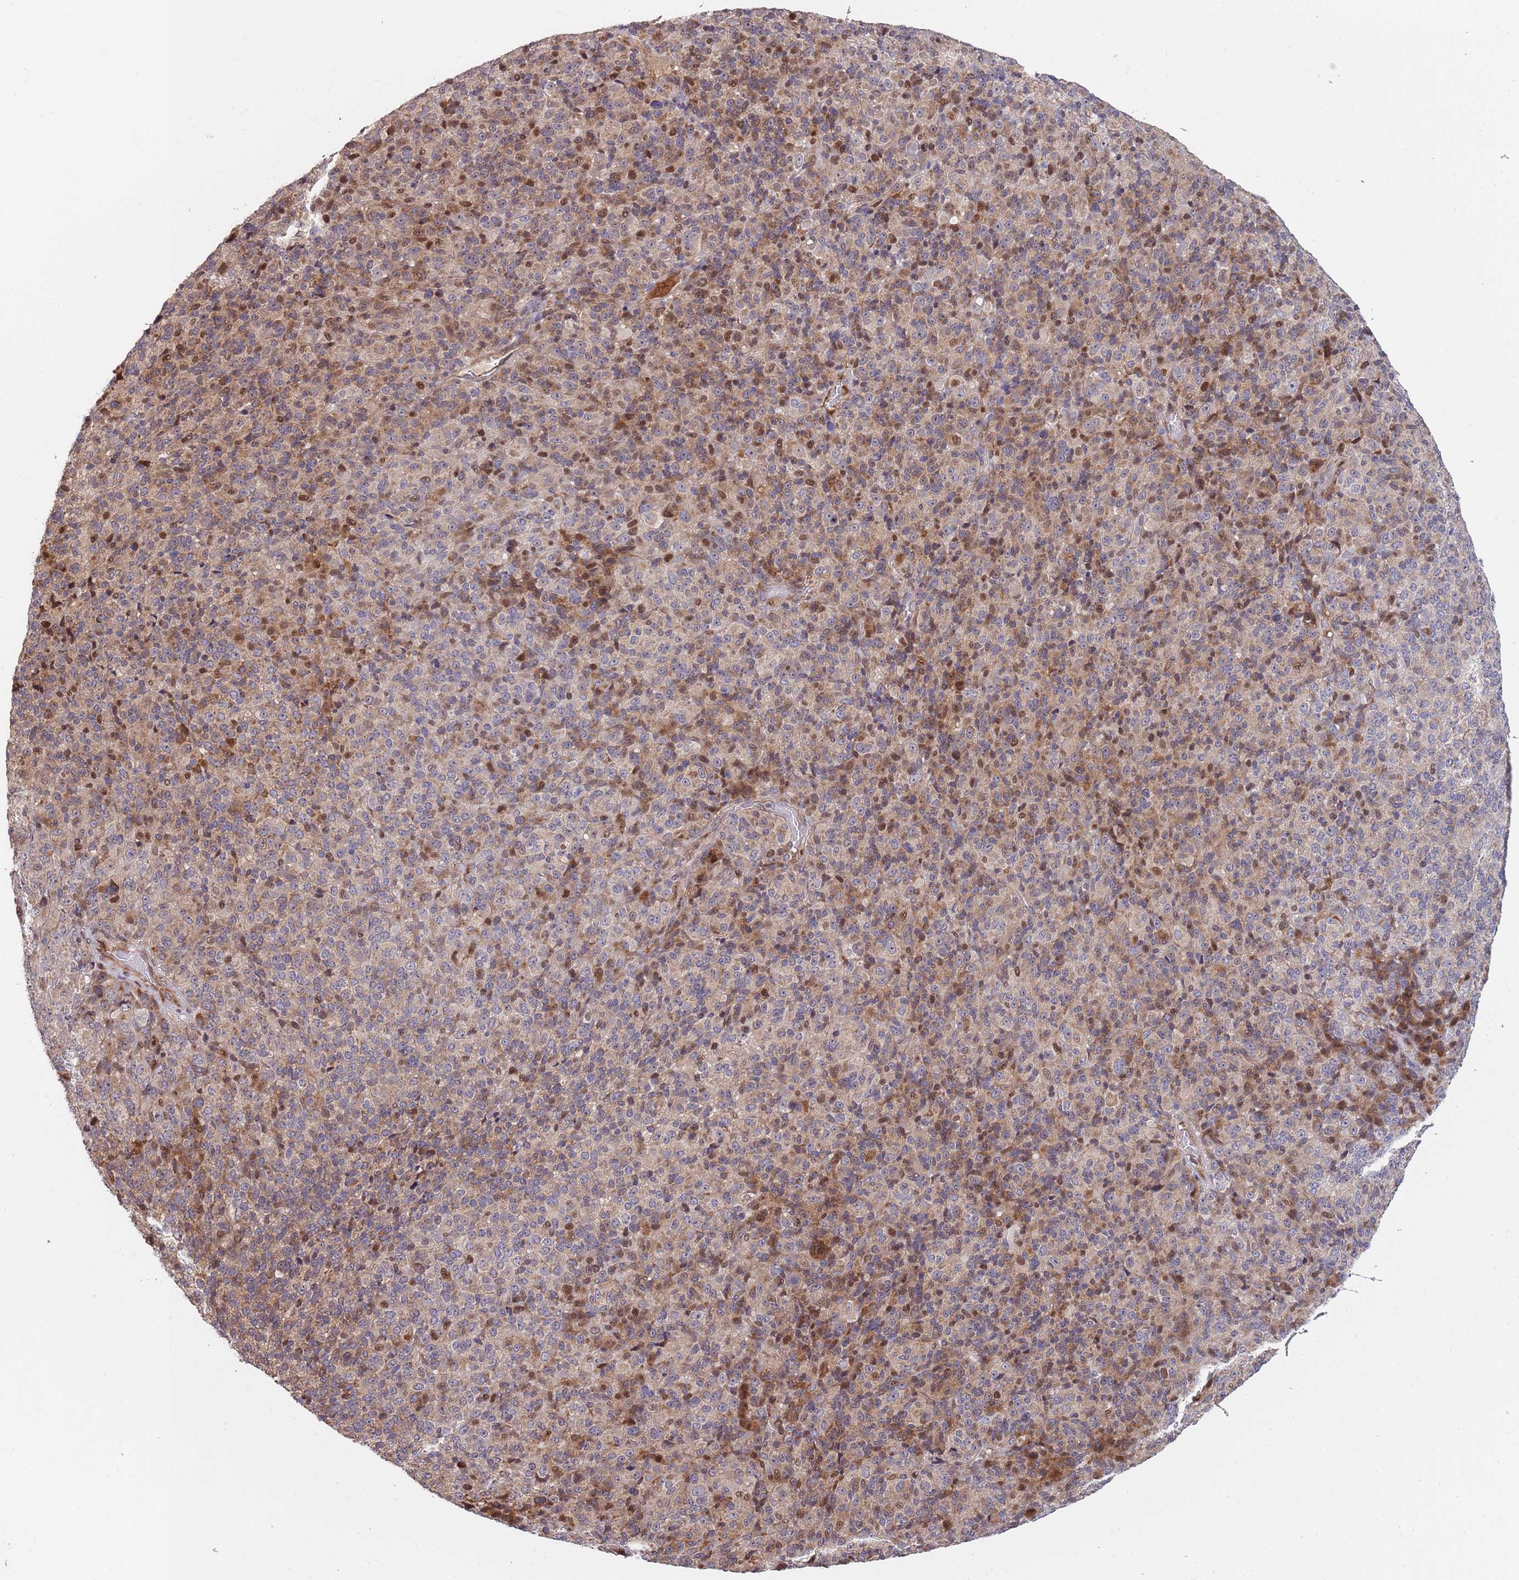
{"staining": {"intensity": "weak", "quantity": "<25%", "location": "cytoplasmic/membranous"}, "tissue": "melanoma", "cell_type": "Tumor cells", "image_type": "cancer", "snomed": [{"axis": "morphology", "description": "Malignant melanoma, Metastatic site"}, {"axis": "topography", "description": "Brain"}], "caption": "An image of malignant melanoma (metastatic site) stained for a protein exhibits no brown staining in tumor cells.", "gene": "SYNDIG1L", "patient": {"sex": "female", "age": 56}}